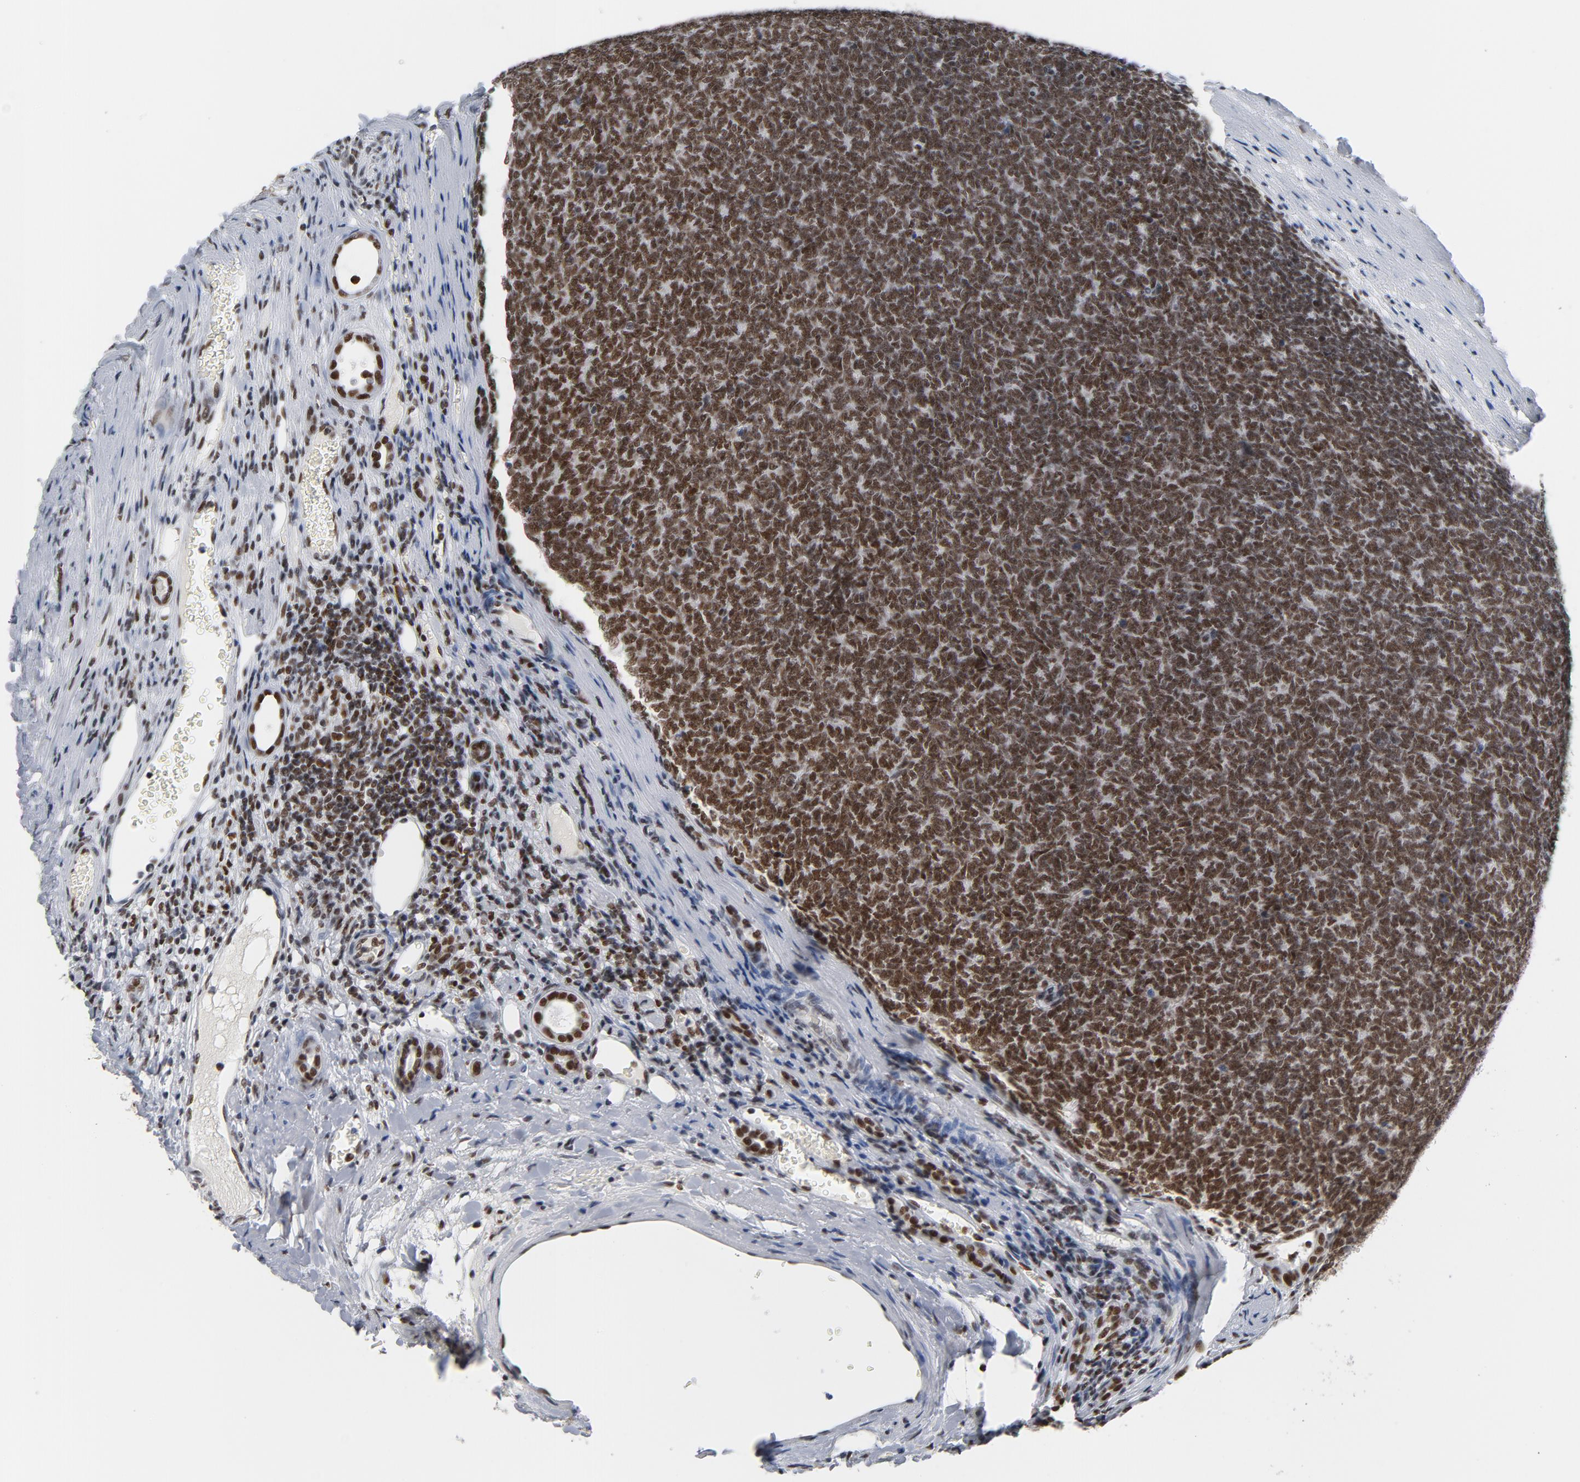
{"staining": {"intensity": "moderate", "quantity": "25%-75%", "location": "nuclear"}, "tissue": "renal cancer", "cell_type": "Tumor cells", "image_type": "cancer", "snomed": [{"axis": "morphology", "description": "Neoplasm, malignant, NOS"}, {"axis": "topography", "description": "Kidney"}], "caption": "IHC image of neoplastic tissue: neoplasm (malignant) (renal) stained using IHC reveals medium levels of moderate protein expression localized specifically in the nuclear of tumor cells, appearing as a nuclear brown color.", "gene": "CSTF2", "patient": {"sex": "male", "age": 28}}